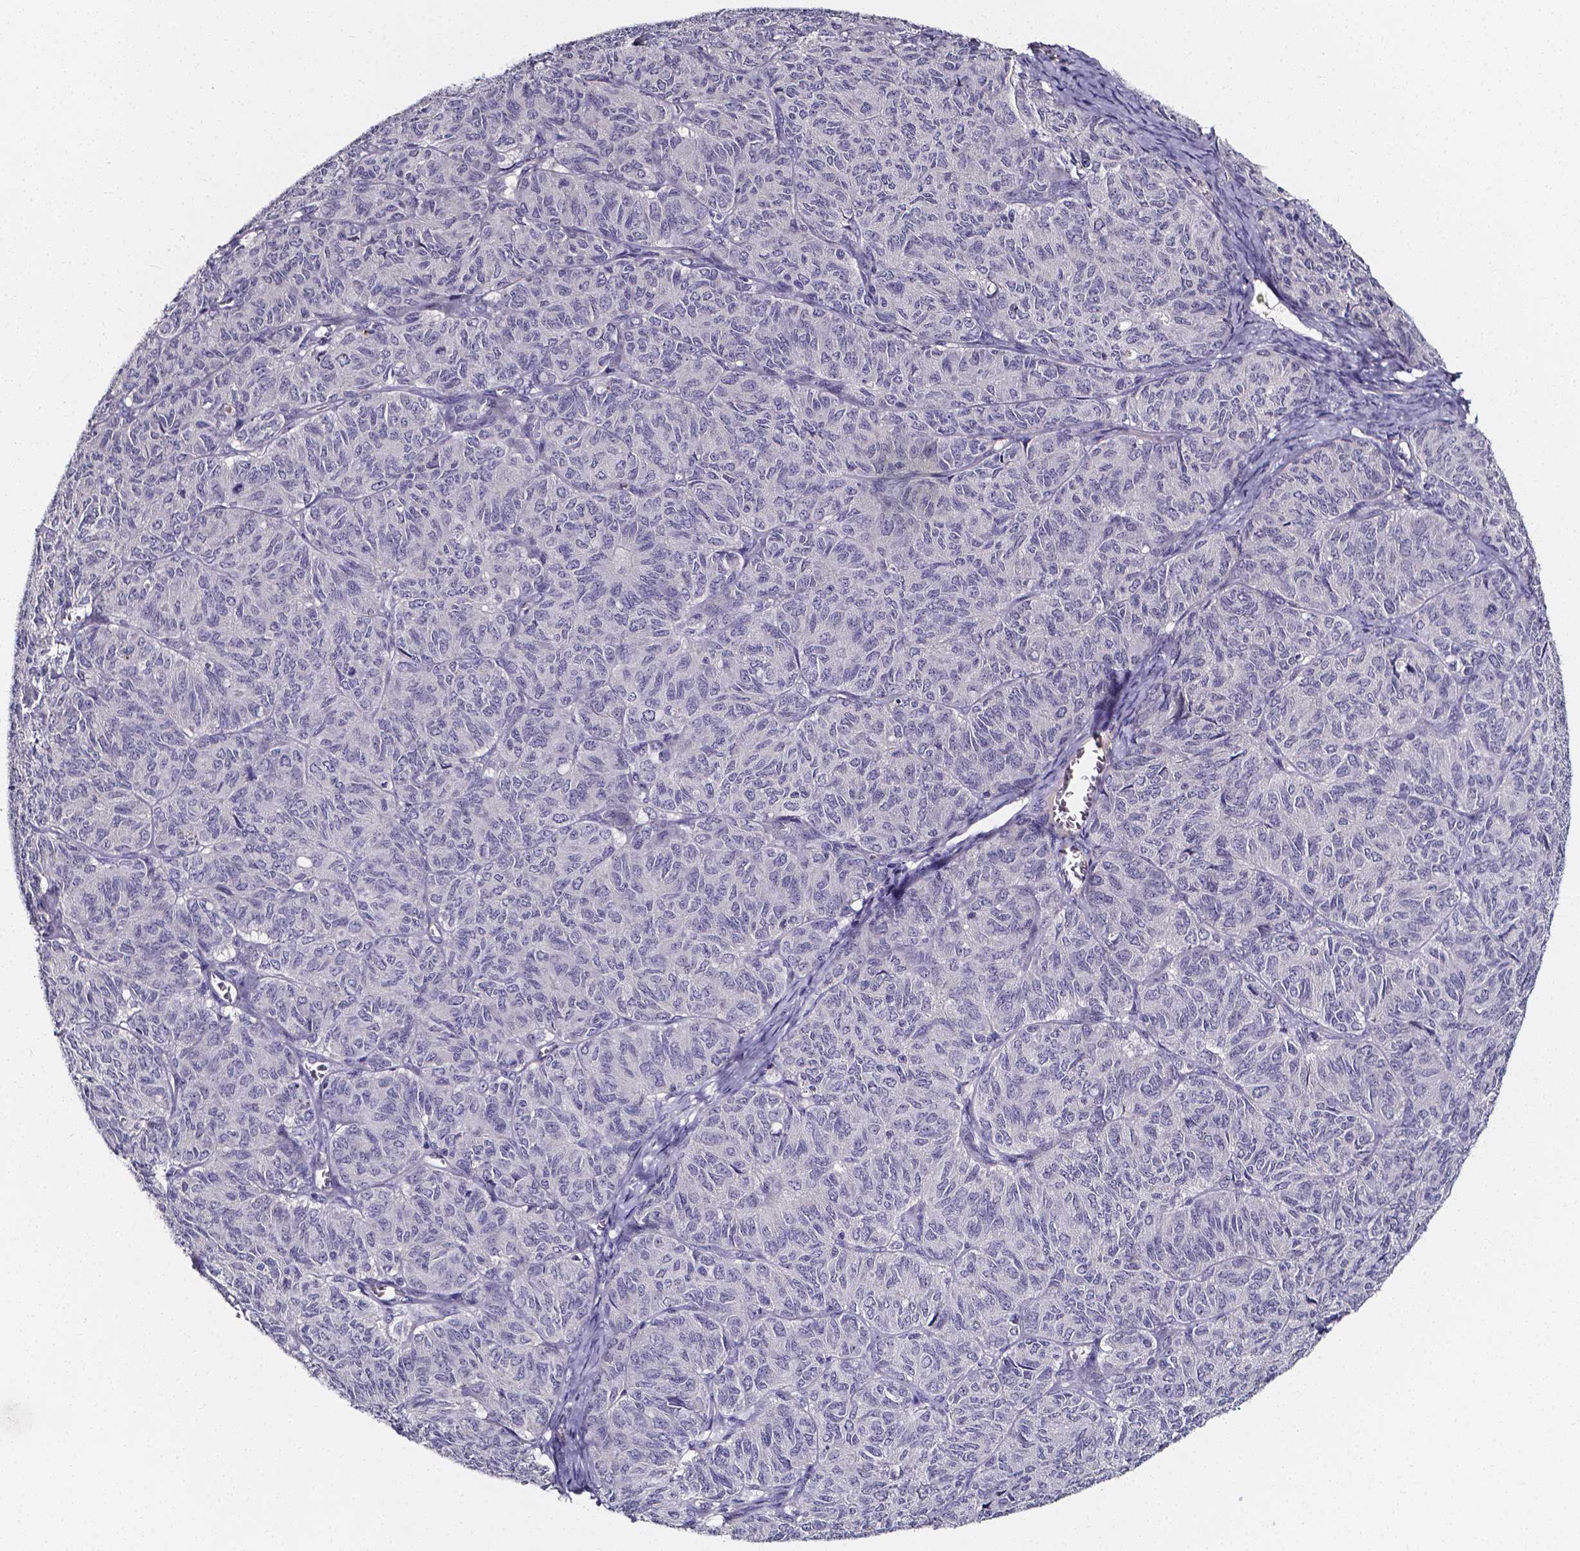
{"staining": {"intensity": "negative", "quantity": "none", "location": "none"}, "tissue": "ovarian cancer", "cell_type": "Tumor cells", "image_type": "cancer", "snomed": [{"axis": "morphology", "description": "Carcinoma, endometroid"}, {"axis": "topography", "description": "Ovary"}], "caption": "This is an IHC image of human ovarian endometroid carcinoma. There is no positivity in tumor cells.", "gene": "CACNG8", "patient": {"sex": "female", "age": 80}}